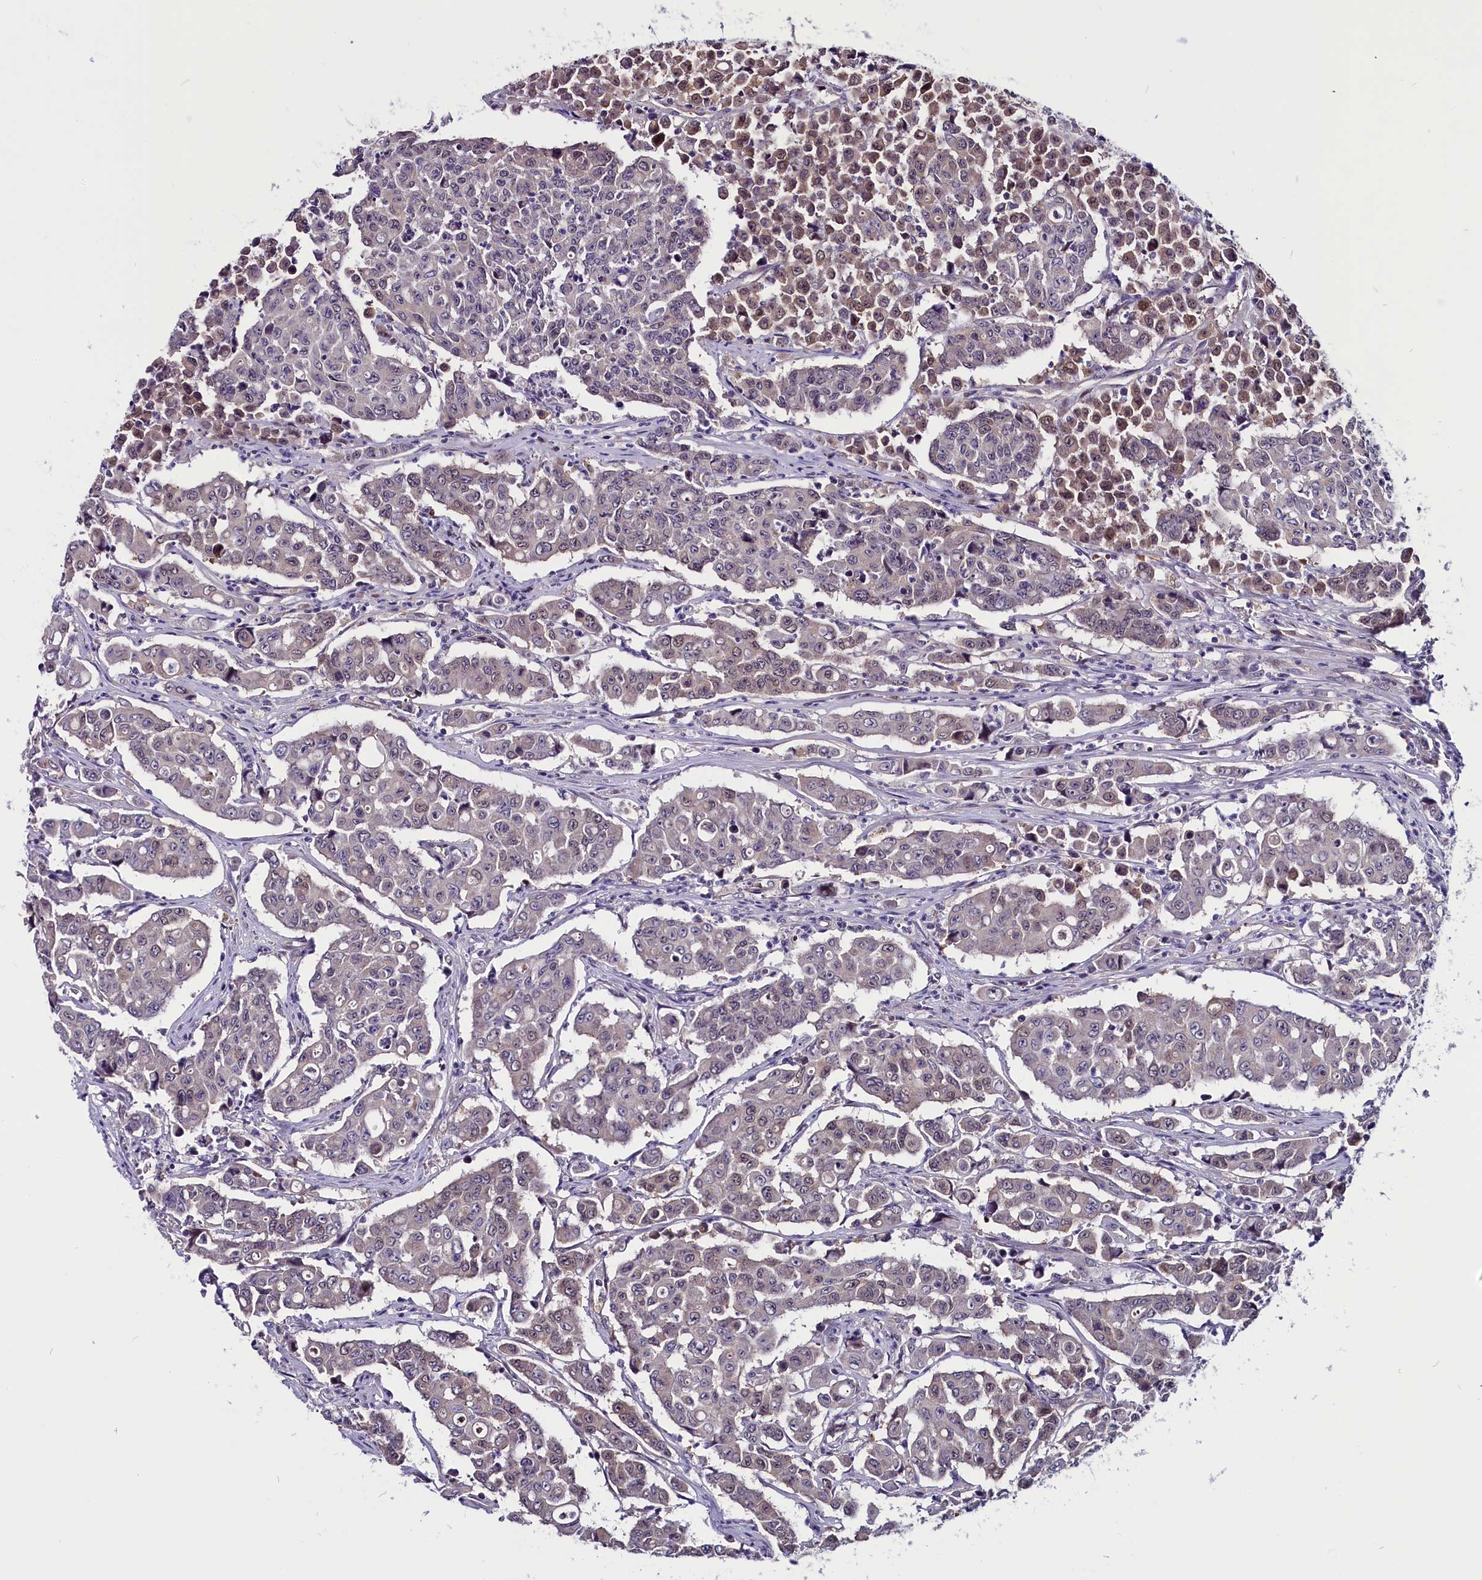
{"staining": {"intensity": "weak", "quantity": "<25%", "location": "cytoplasmic/membranous"}, "tissue": "colorectal cancer", "cell_type": "Tumor cells", "image_type": "cancer", "snomed": [{"axis": "morphology", "description": "Adenocarcinoma, NOS"}, {"axis": "topography", "description": "Colon"}], "caption": "Tumor cells are negative for protein expression in human adenocarcinoma (colorectal).", "gene": "C9orf40", "patient": {"sex": "male", "age": 51}}